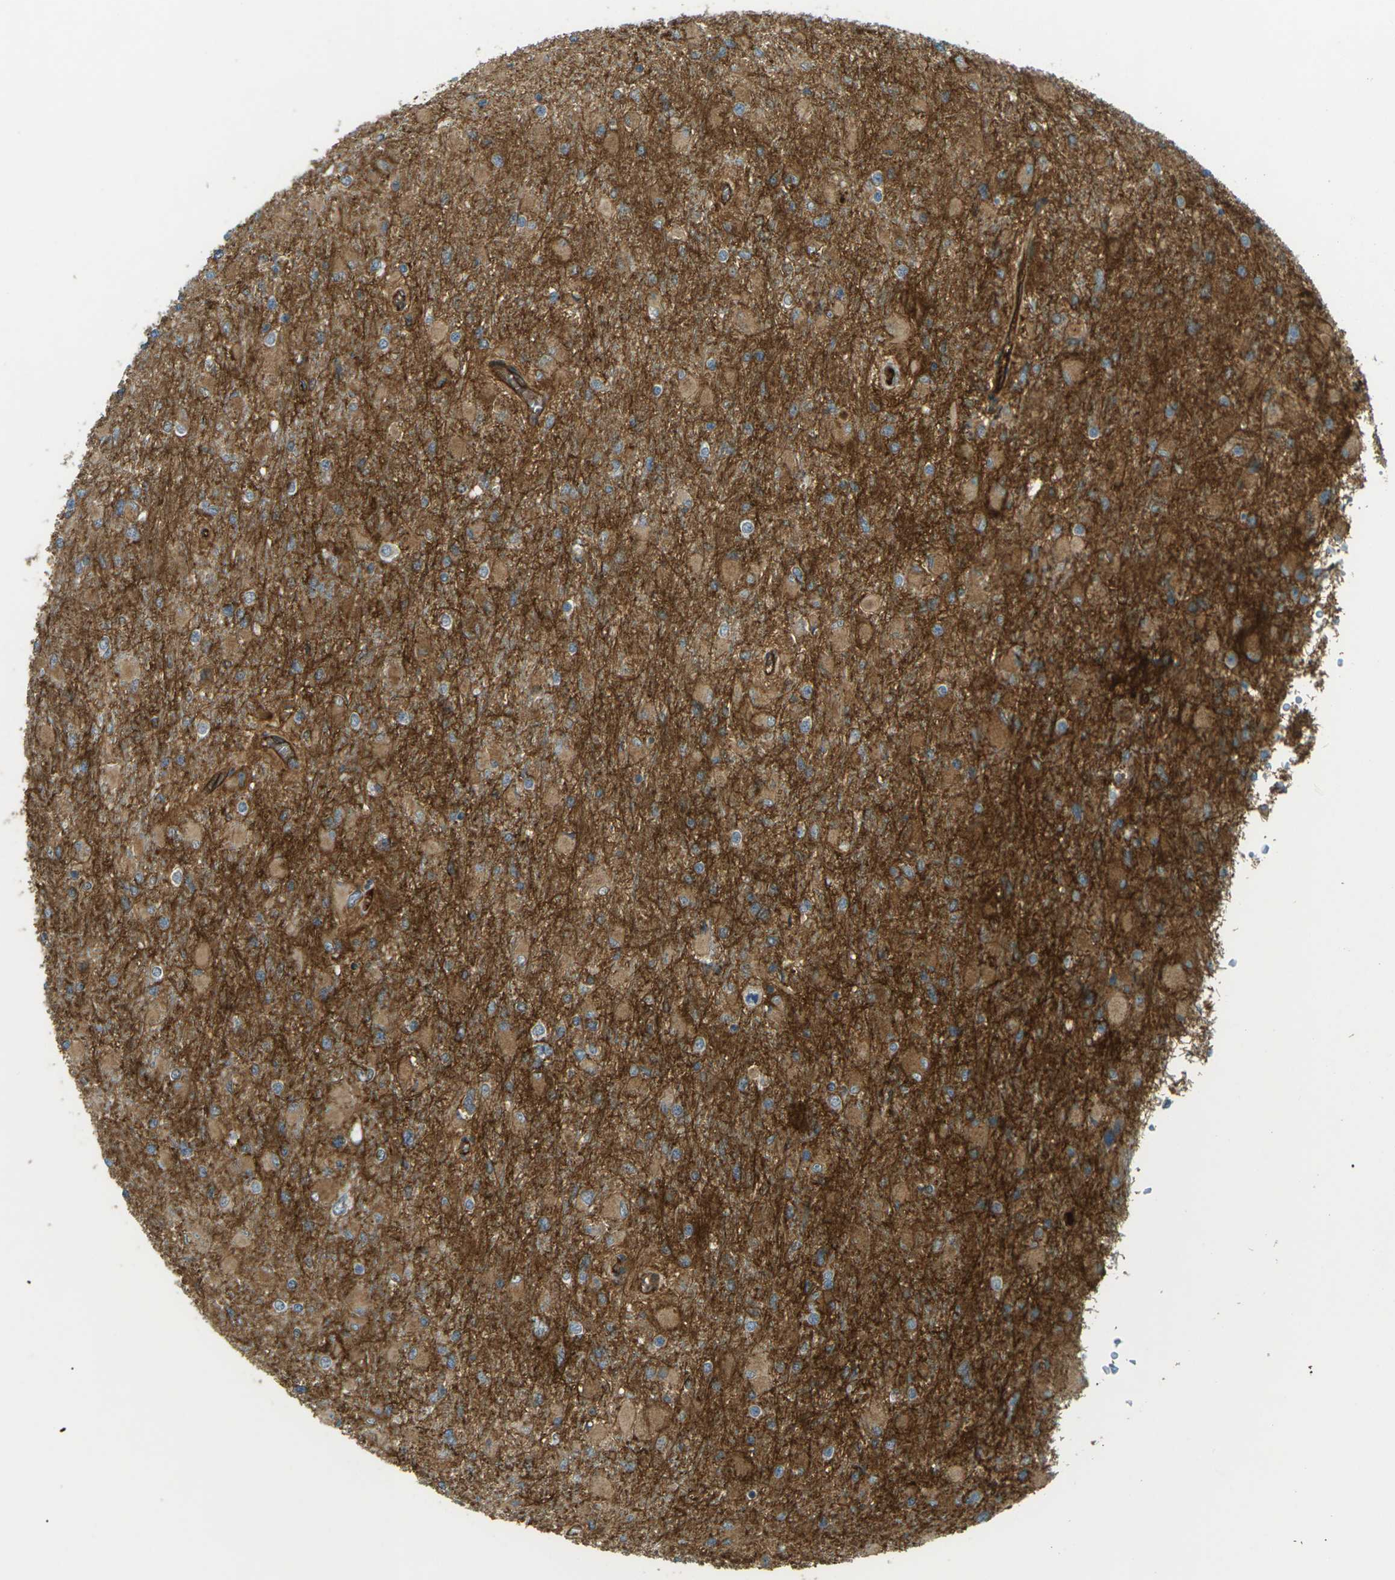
{"staining": {"intensity": "moderate", "quantity": ">75%", "location": "cytoplasmic/membranous"}, "tissue": "glioma", "cell_type": "Tumor cells", "image_type": "cancer", "snomed": [{"axis": "morphology", "description": "Glioma, malignant, High grade"}, {"axis": "topography", "description": "Cerebral cortex"}], "caption": "This photomicrograph reveals IHC staining of glioma, with medium moderate cytoplasmic/membranous positivity in approximately >75% of tumor cells.", "gene": "S1PR1", "patient": {"sex": "female", "age": 36}}